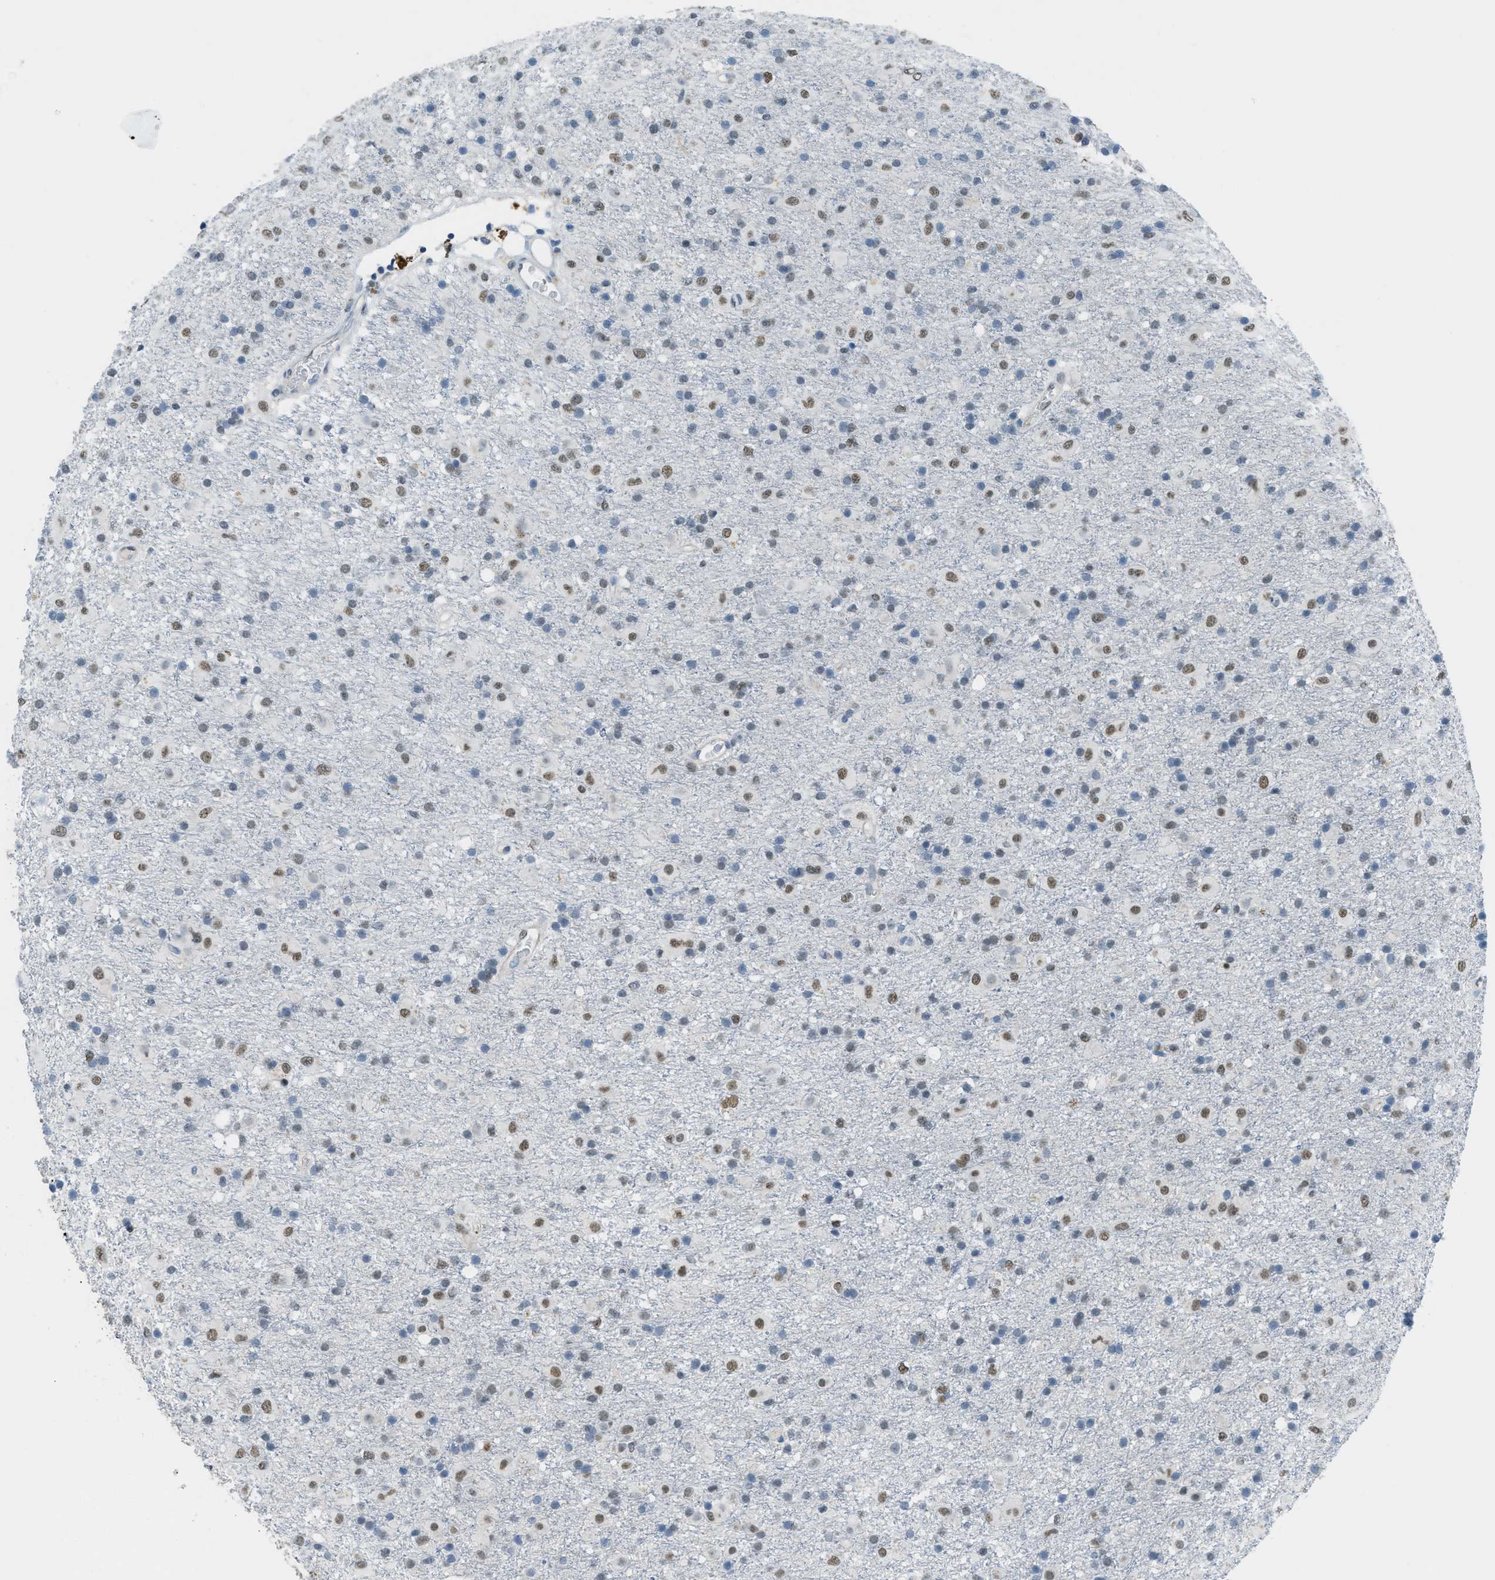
{"staining": {"intensity": "moderate", "quantity": ">75%", "location": "nuclear"}, "tissue": "glioma", "cell_type": "Tumor cells", "image_type": "cancer", "snomed": [{"axis": "morphology", "description": "Glioma, malignant, Low grade"}, {"axis": "topography", "description": "Brain"}], "caption": "A brown stain highlights moderate nuclear expression of a protein in human malignant glioma (low-grade) tumor cells.", "gene": "TTC13", "patient": {"sex": "male", "age": 65}}